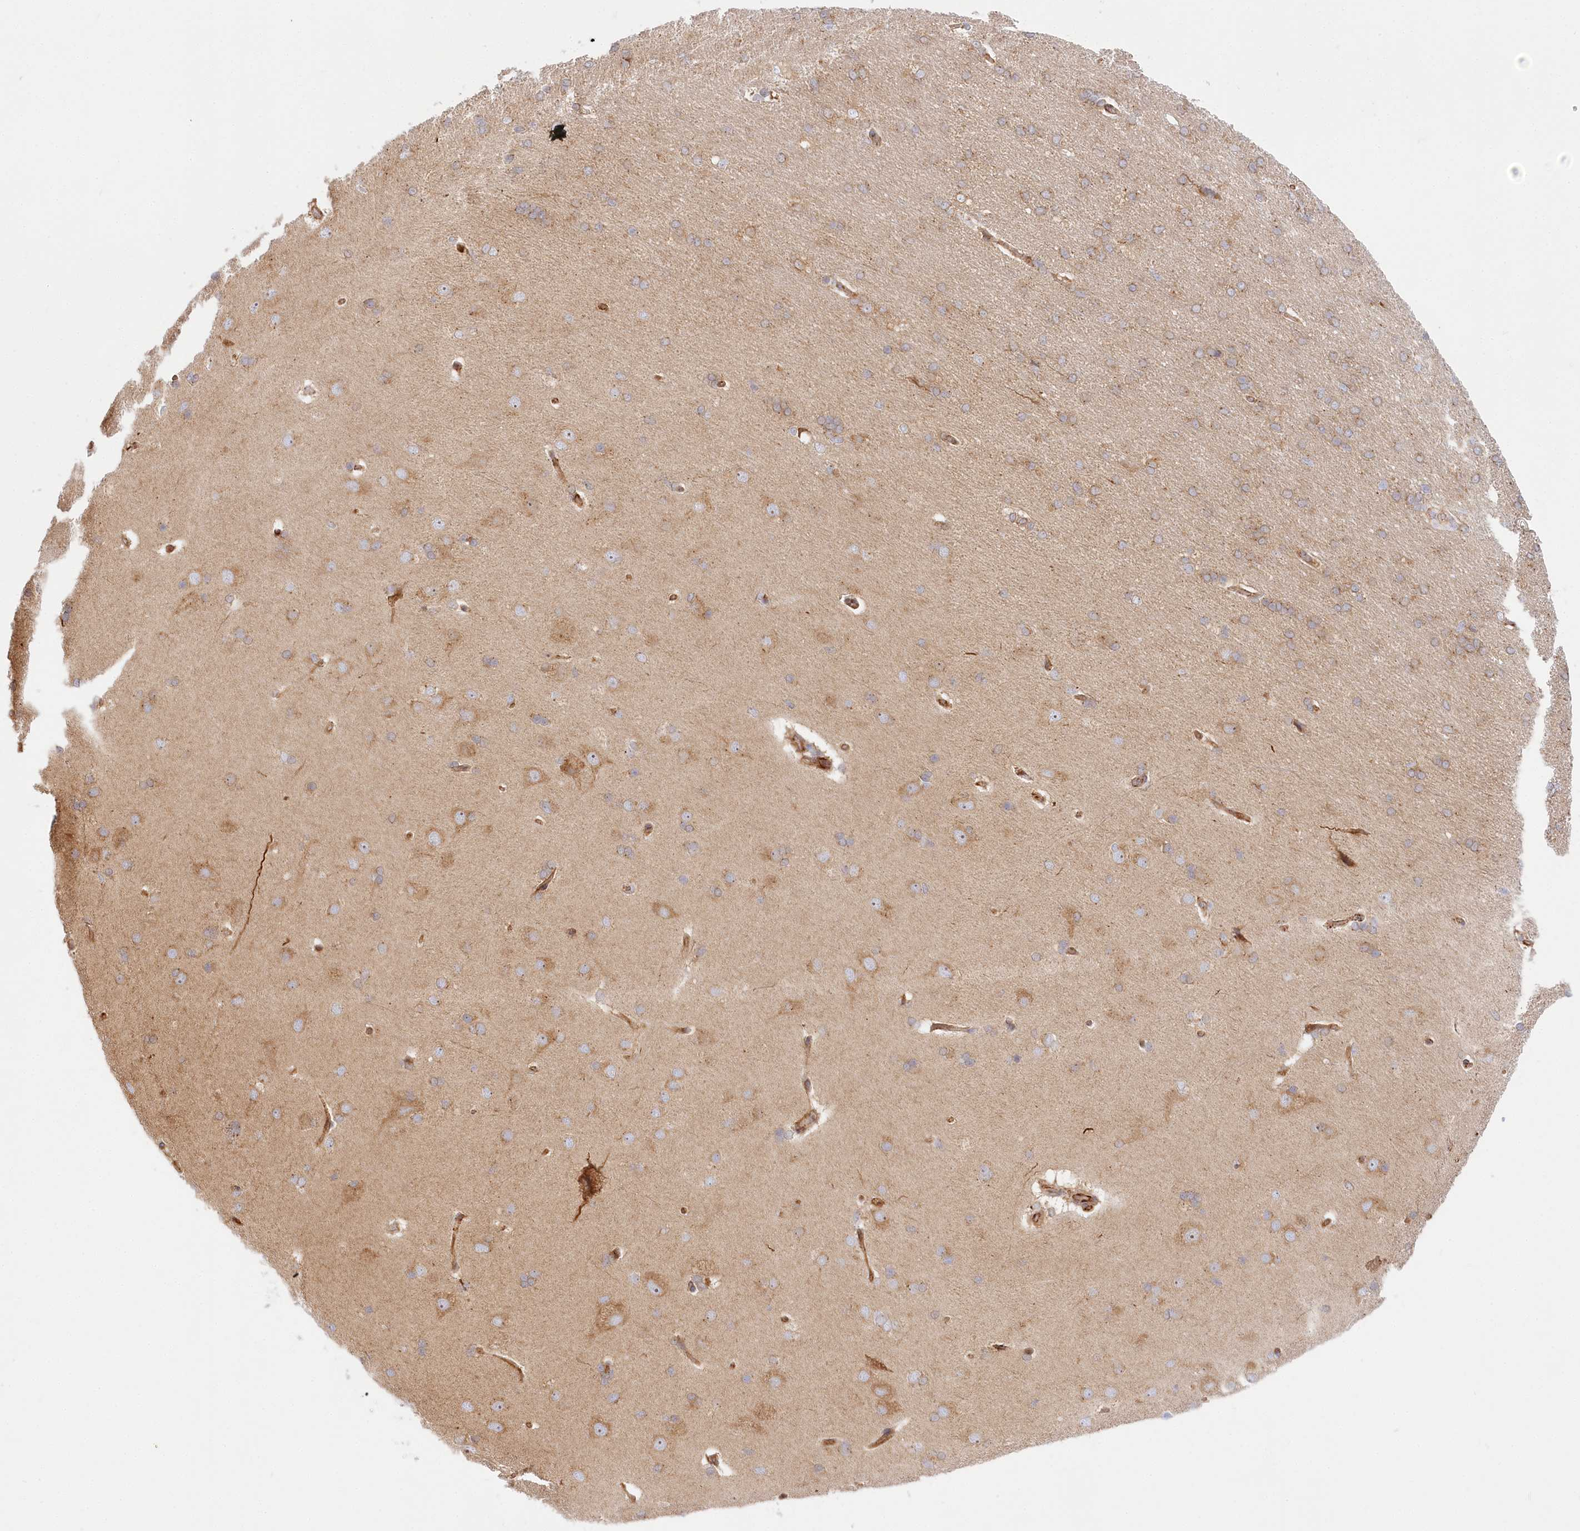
{"staining": {"intensity": "moderate", "quantity": ">75%", "location": "cytoplasmic/membranous"}, "tissue": "cerebral cortex", "cell_type": "Endothelial cells", "image_type": "normal", "snomed": [{"axis": "morphology", "description": "Normal tissue, NOS"}, {"axis": "topography", "description": "Cerebral cortex"}], "caption": "Immunohistochemical staining of benign cerebral cortex shows medium levels of moderate cytoplasmic/membranous expression in about >75% of endothelial cells. The staining was performed using DAB to visualize the protein expression in brown, while the nuclei were stained in blue with hematoxylin (Magnification: 20x).", "gene": "COMMD3", "patient": {"sex": "male", "age": 62}}